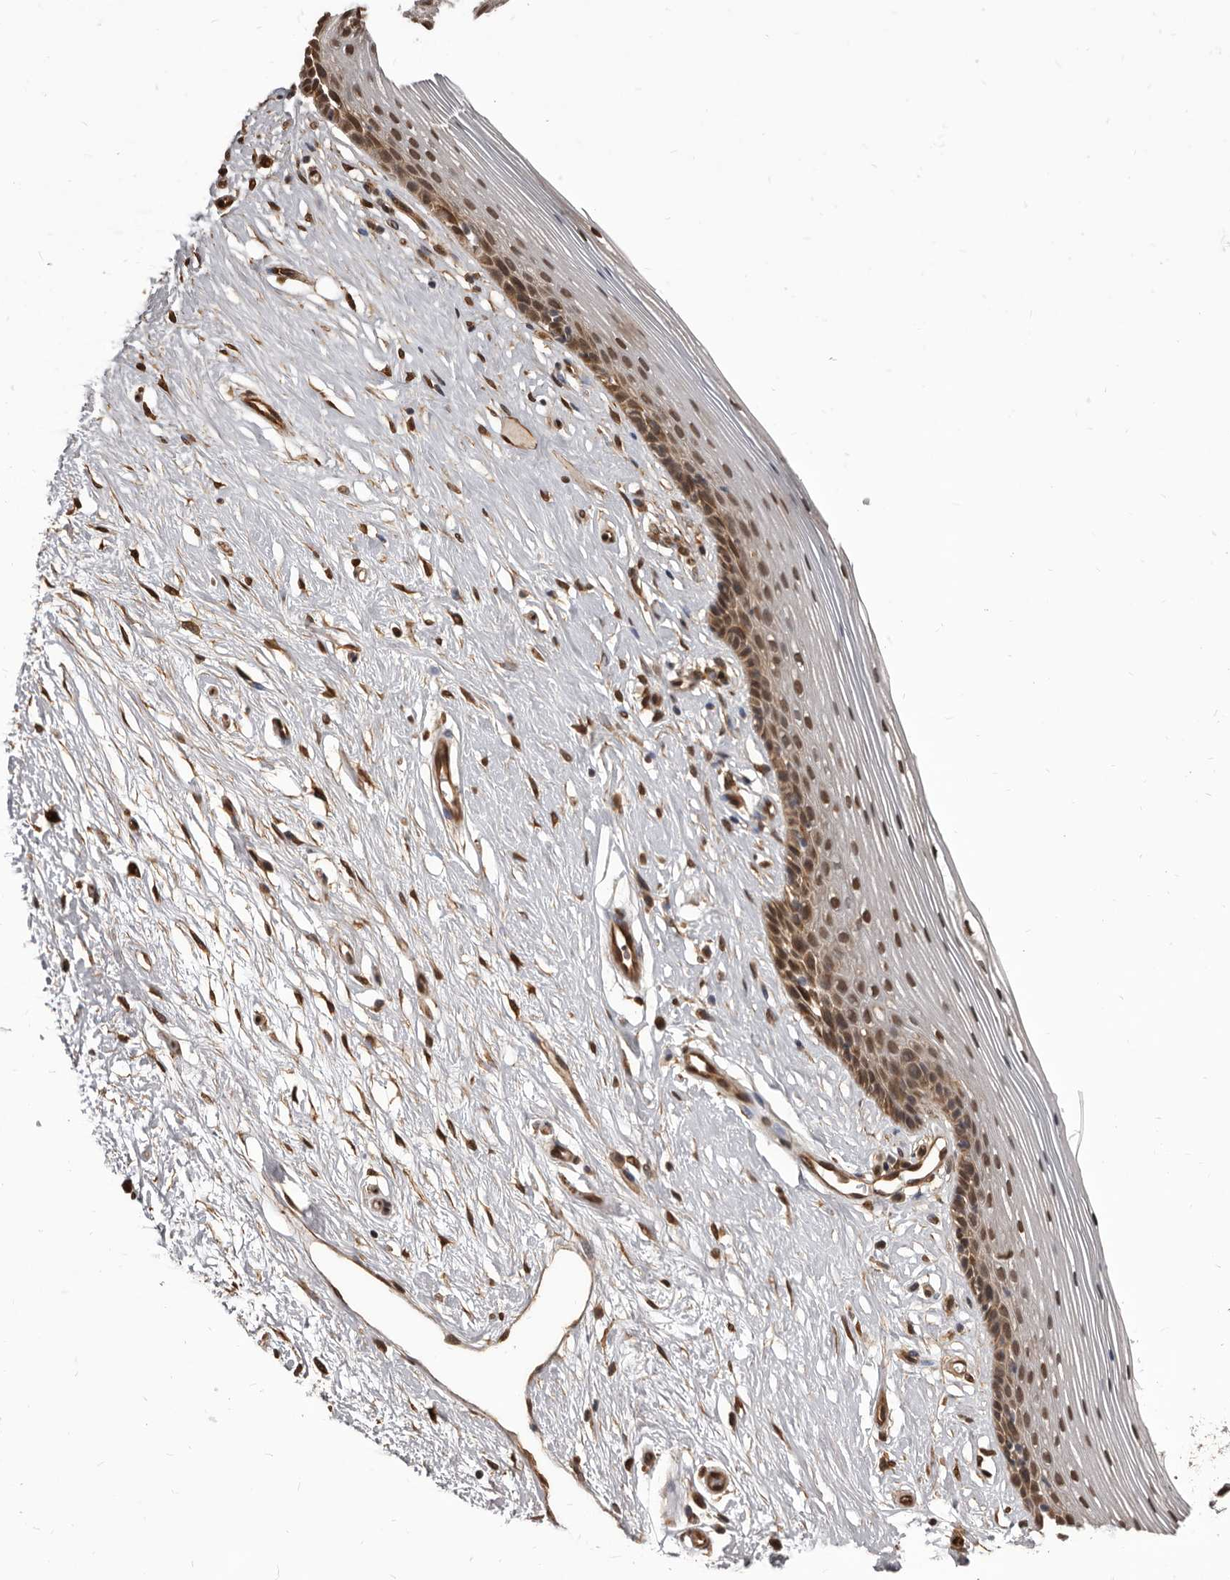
{"staining": {"intensity": "strong", "quantity": ">75%", "location": "cytoplasmic/membranous,nuclear"}, "tissue": "vagina", "cell_type": "Squamous epithelial cells", "image_type": "normal", "snomed": [{"axis": "morphology", "description": "Normal tissue, NOS"}, {"axis": "topography", "description": "Vagina"}], "caption": "The photomicrograph displays a brown stain indicating the presence of a protein in the cytoplasmic/membranous,nuclear of squamous epithelial cells in vagina. The staining is performed using DAB brown chromogen to label protein expression. The nuclei are counter-stained blue using hematoxylin.", "gene": "ADAMTS20", "patient": {"sex": "female", "age": 46}}